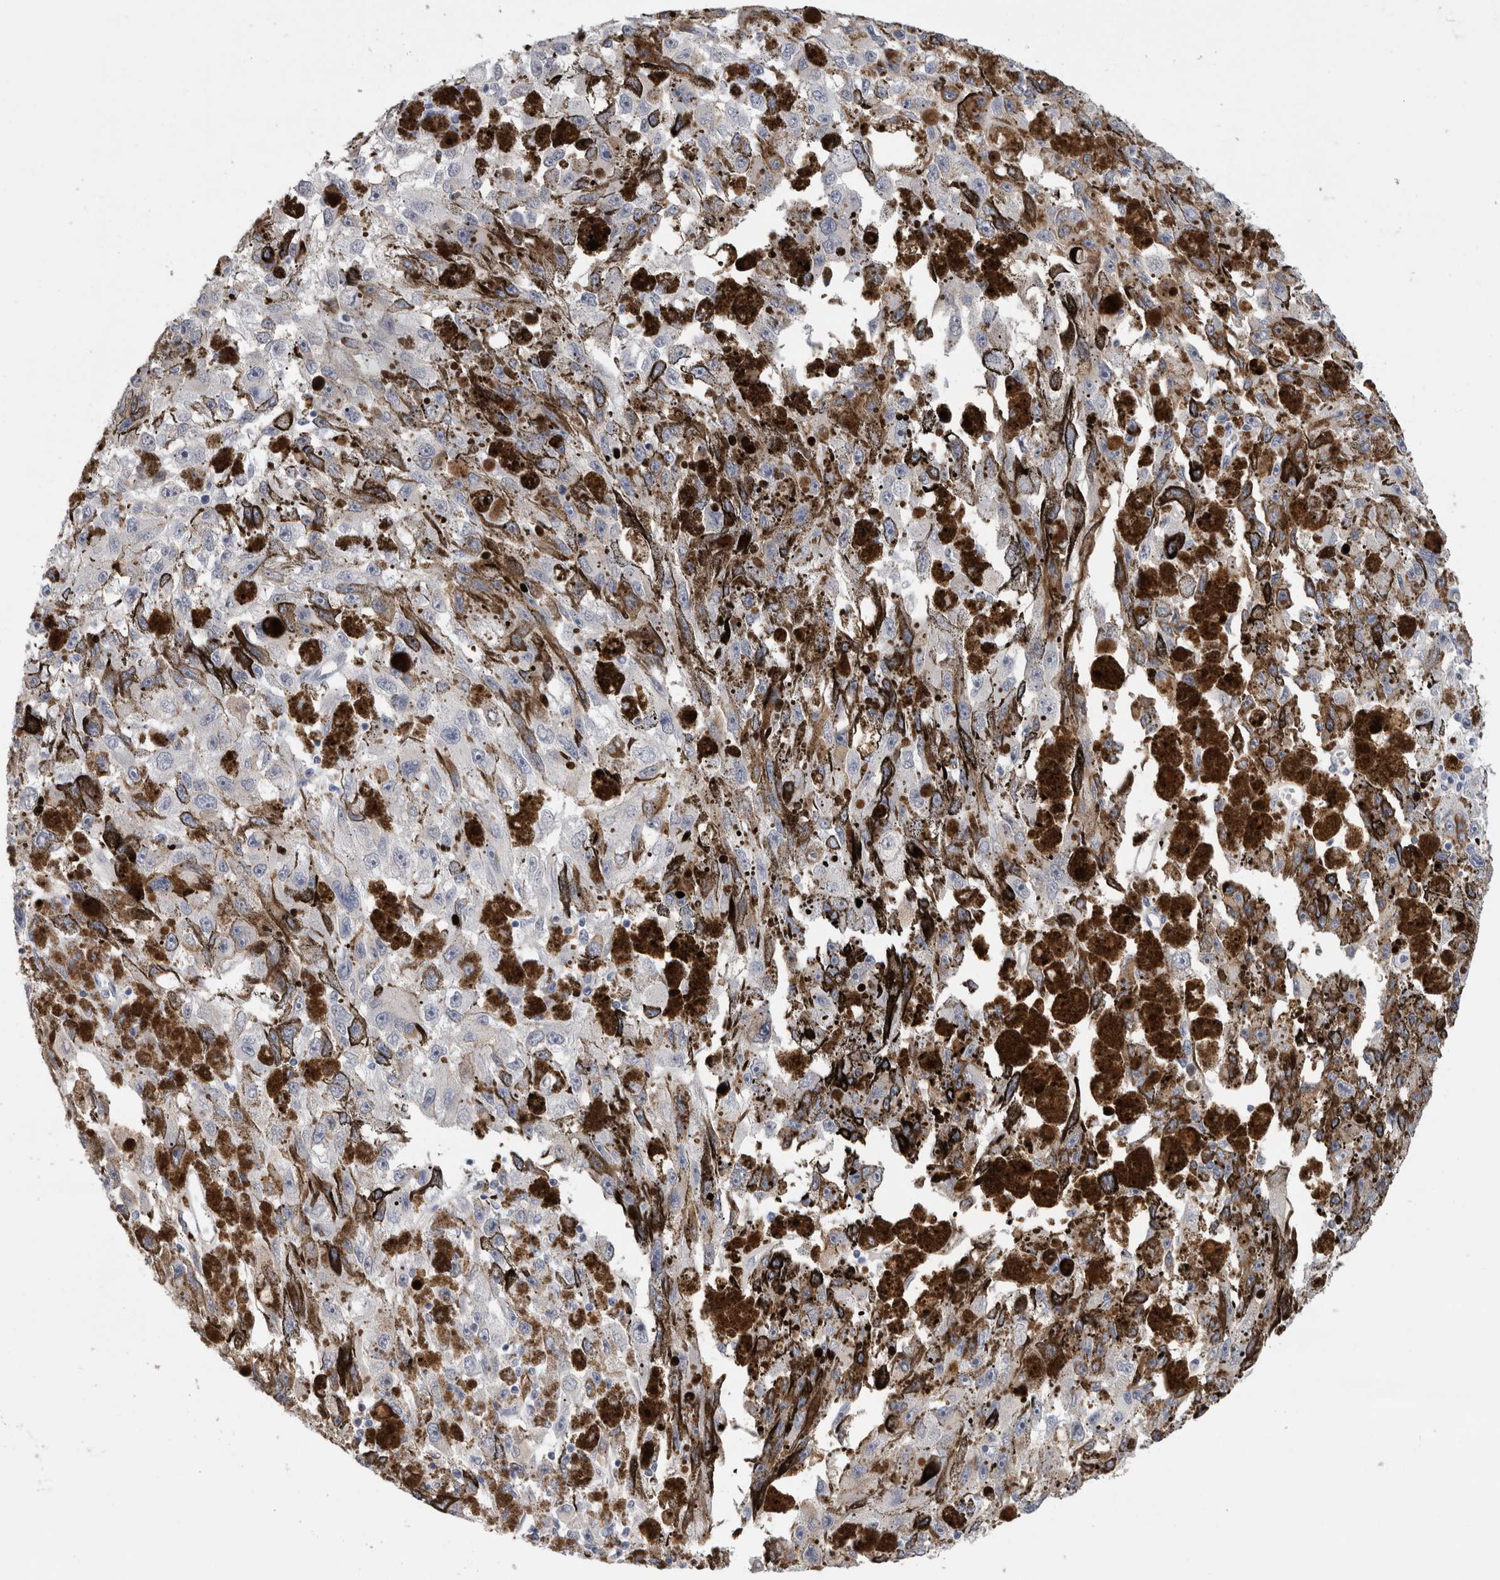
{"staining": {"intensity": "negative", "quantity": "none", "location": "none"}, "tissue": "melanoma", "cell_type": "Tumor cells", "image_type": "cancer", "snomed": [{"axis": "morphology", "description": "Malignant melanoma, NOS"}, {"axis": "topography", "description": "Skin"}], "caption": "There is no significant positivity in tumor cells of melanoma.", "gene": "FABP4", "patient": {"sex": "female", "age": 104}}